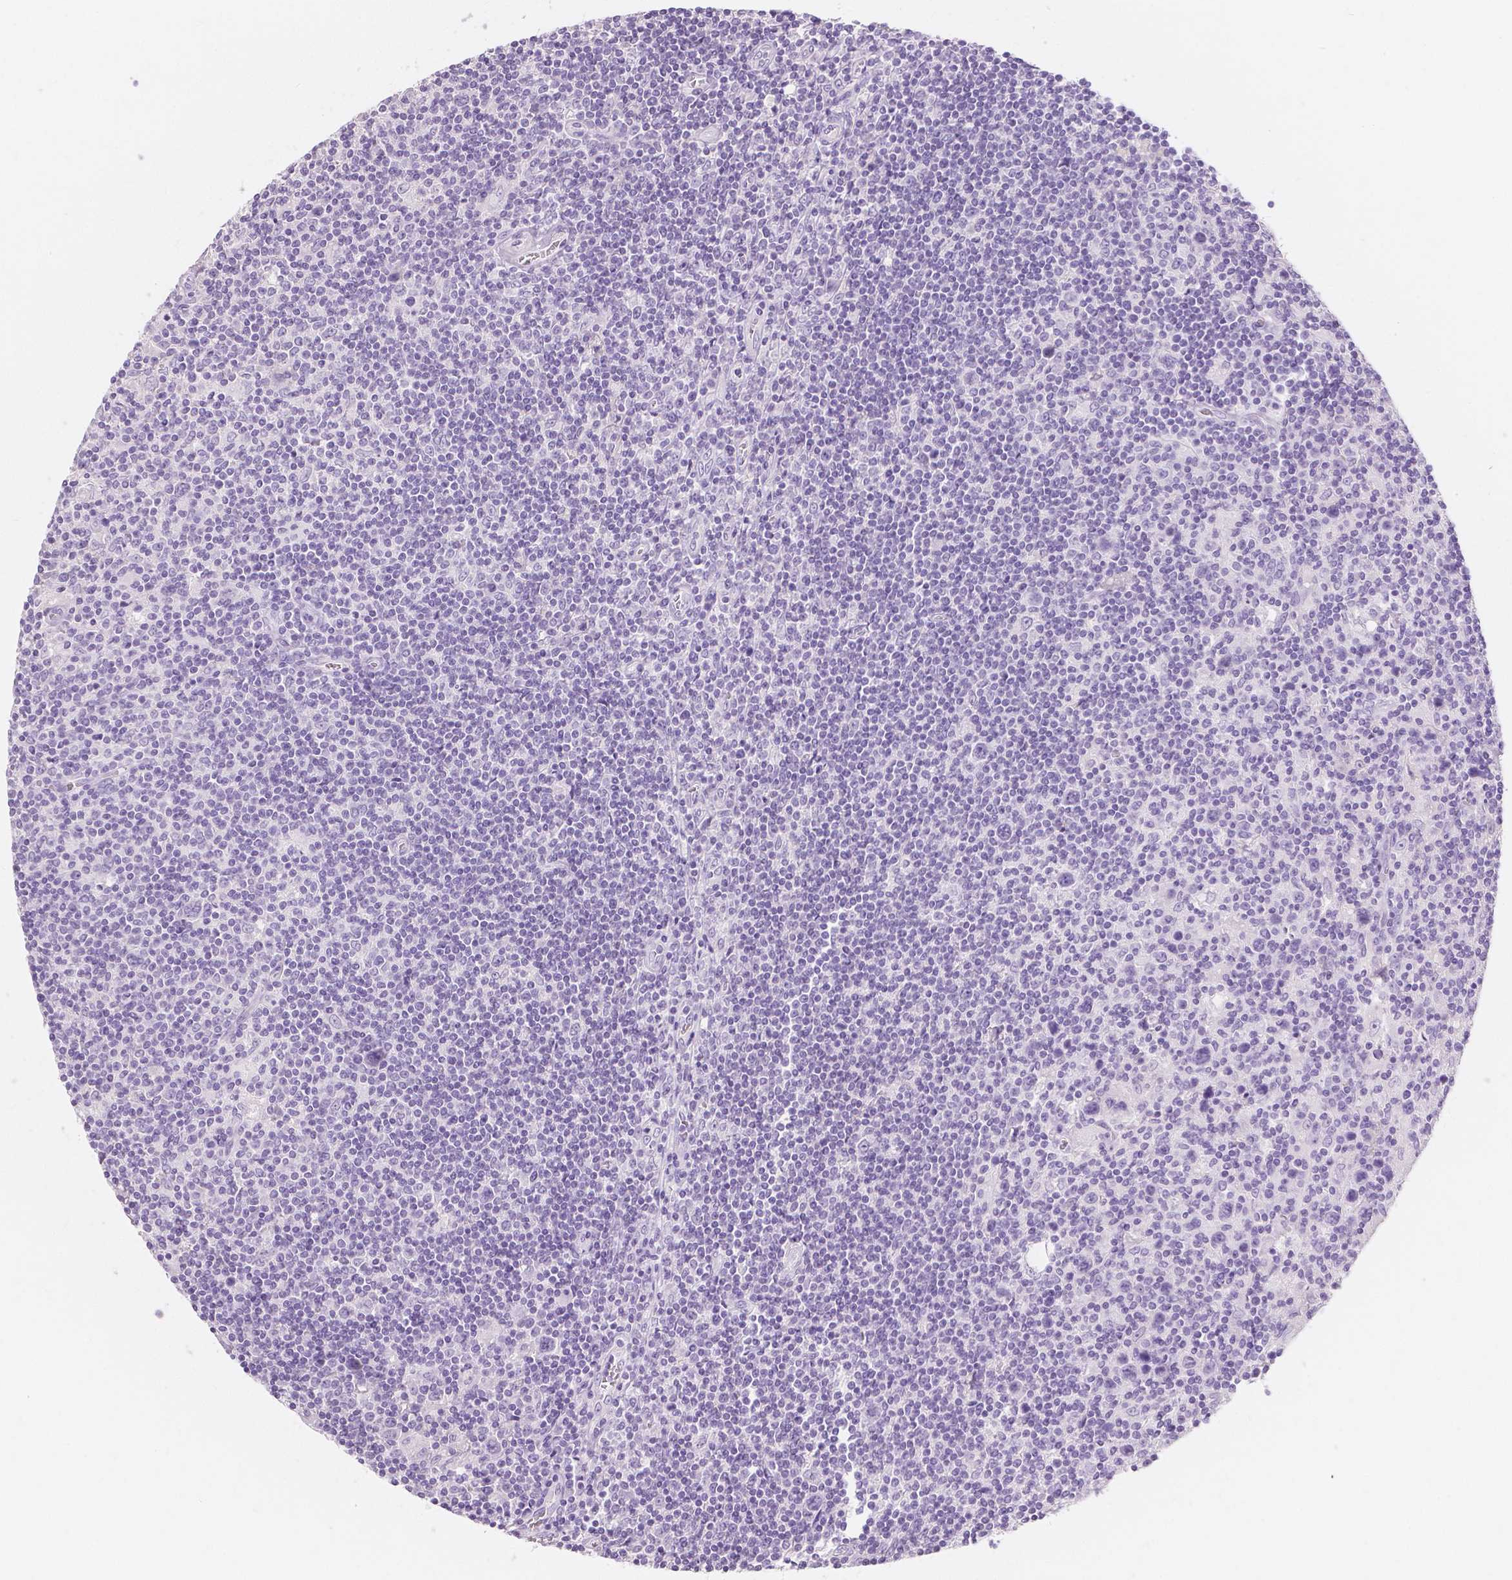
{"staining": {"intensity": "negative", "quantity": "none", "location": "none"}, "tissue": "lymphoma", "cell_type": "Tumor cells", "image_type": "cancer", "snomed": [{"axis": "morphology", "description": "Hodgkin's disease, NOS"}, {"axis": "topography", "description": "Lymph node"}], "caption": "Histopathology image shows no significant protein positivity in tumor cells of lymphoma. (IHC, brightfield microscopy, high magnification).", "gene": "MUC12", "patient": {"sex": "male", "age": 40}}